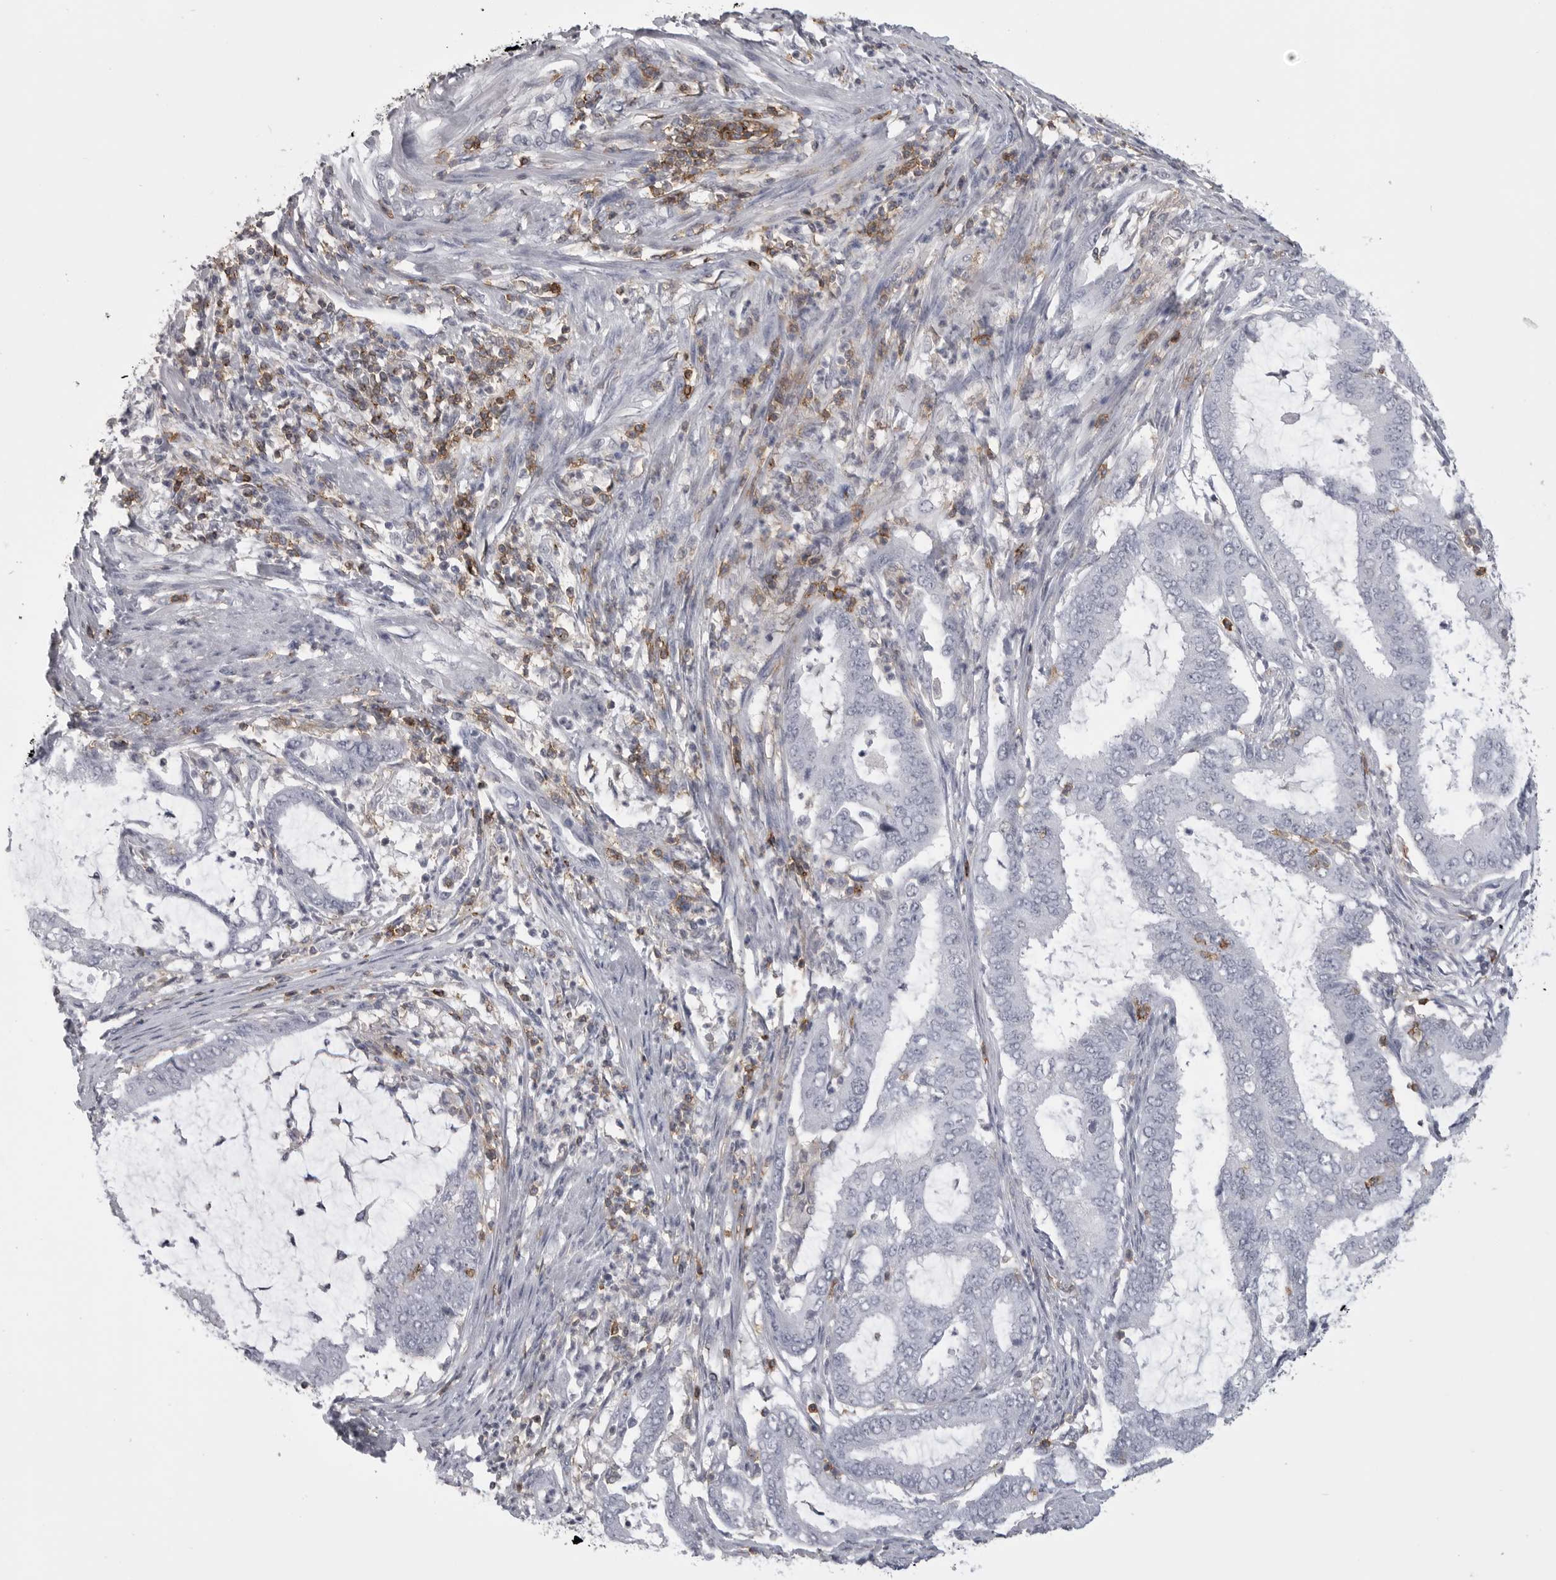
{"staining": {"intensity": "negative", "quantity": "none", "location": "none"}, "tissue": "endometrial cancer", "cell_type": "Tumor cells", "image_type": "cancer", "snomed": [{"axis": "morphology", "description": "Adenocarcinoma, NOS"}, {"axis": "topography", "description": "Endometrium"}], "caption": "A high-resolution histopathology image shows immunohistochemistry (IHC) staining of endometrial cancer, which exhibits no significant positivity in tumor cells.", "gene": "ITGAL", "patient": {"sex": "female", "age": 51}}